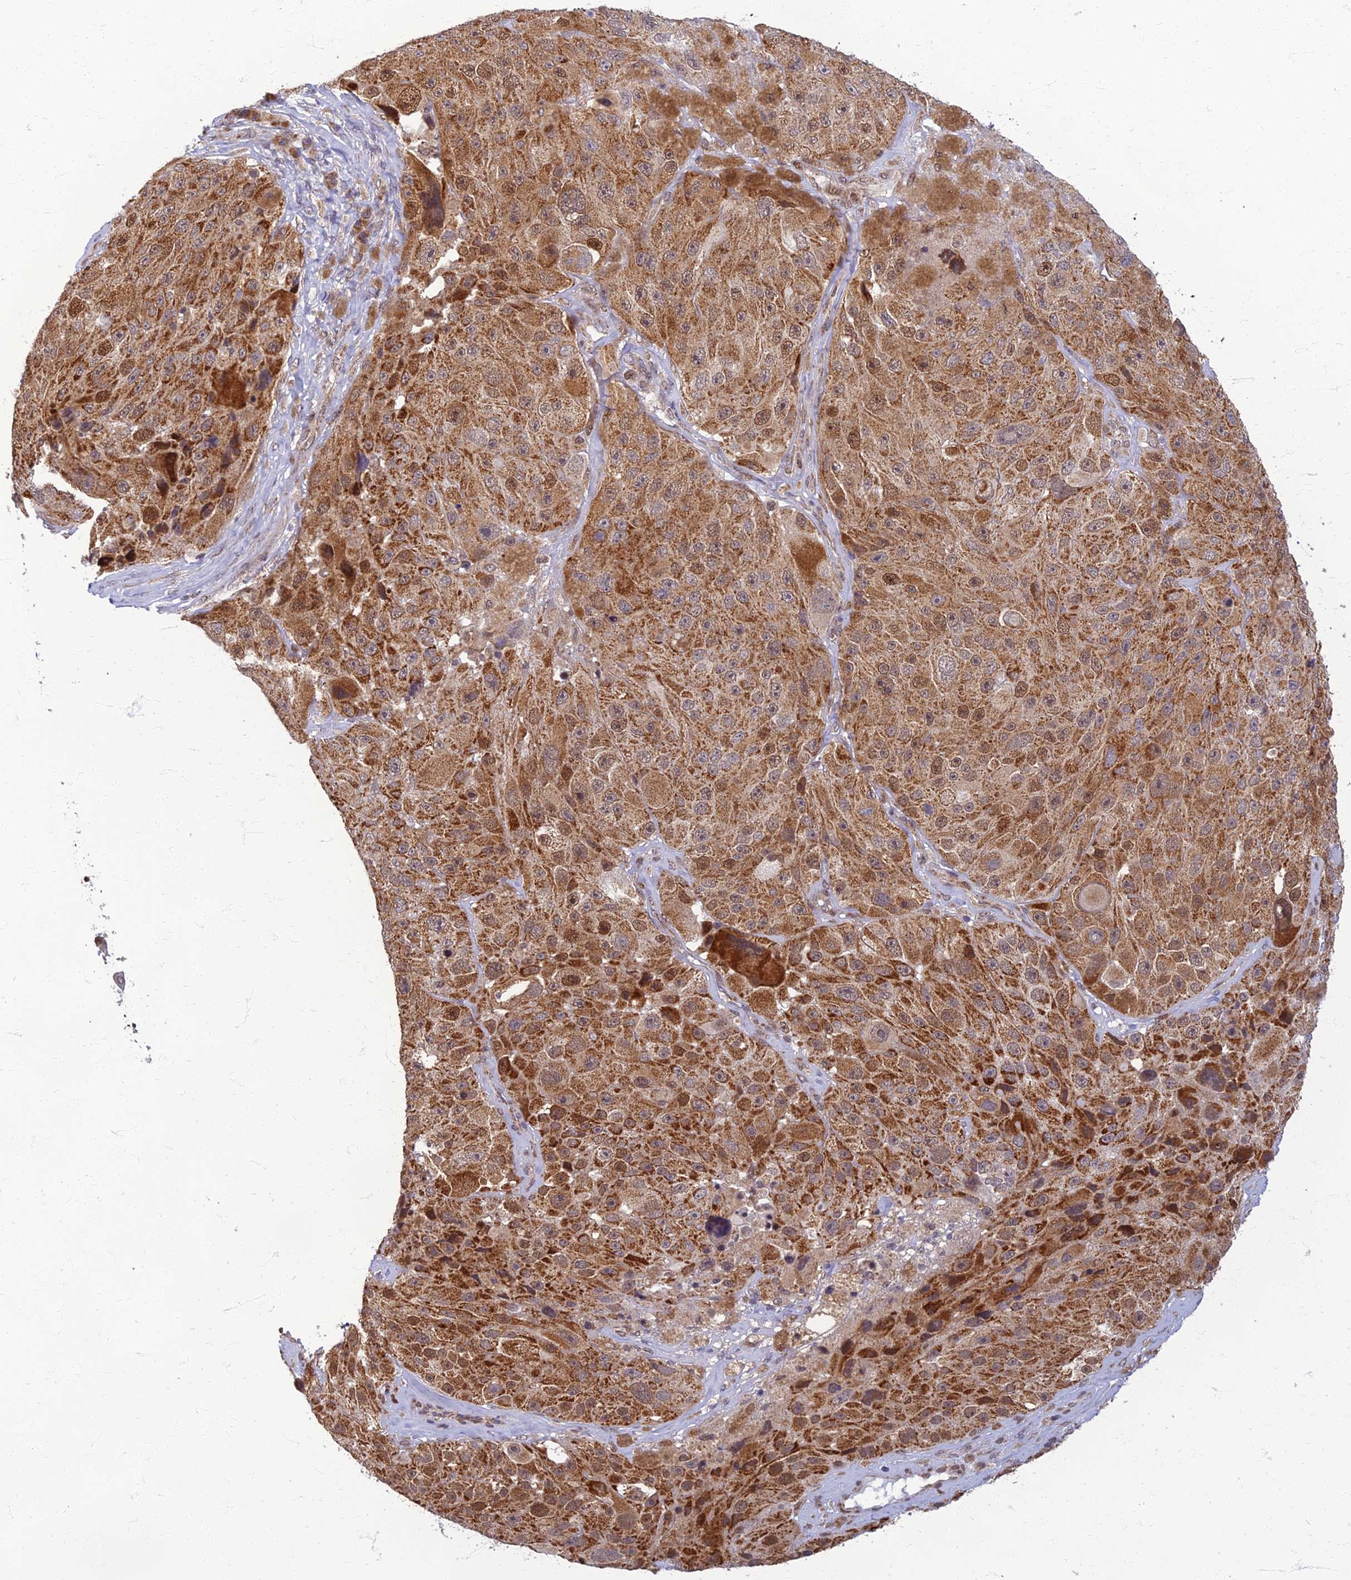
{"staining": {"intensity": "moderate", "quantity": ">75%", "location": "cytoplasmic/membranous,nuclear"}, "tissue": "melanoma", "cell_type": "Tumor cells", "image_type": "cancer", "snomed": [{"axis": "morphology", "description": "Malignant melanoma, Metastatic site"}, {"axis": "topography", "description": "Lymph node"}], "caption": "Melanoma was stained to show a protein in brown. There is medium levels of moderate cytoplasmic/membranous and nuclear positivity in about >75% of tumor cells.", "gene": "EARS2", "patient": {"sex": "male", "age": 62}}